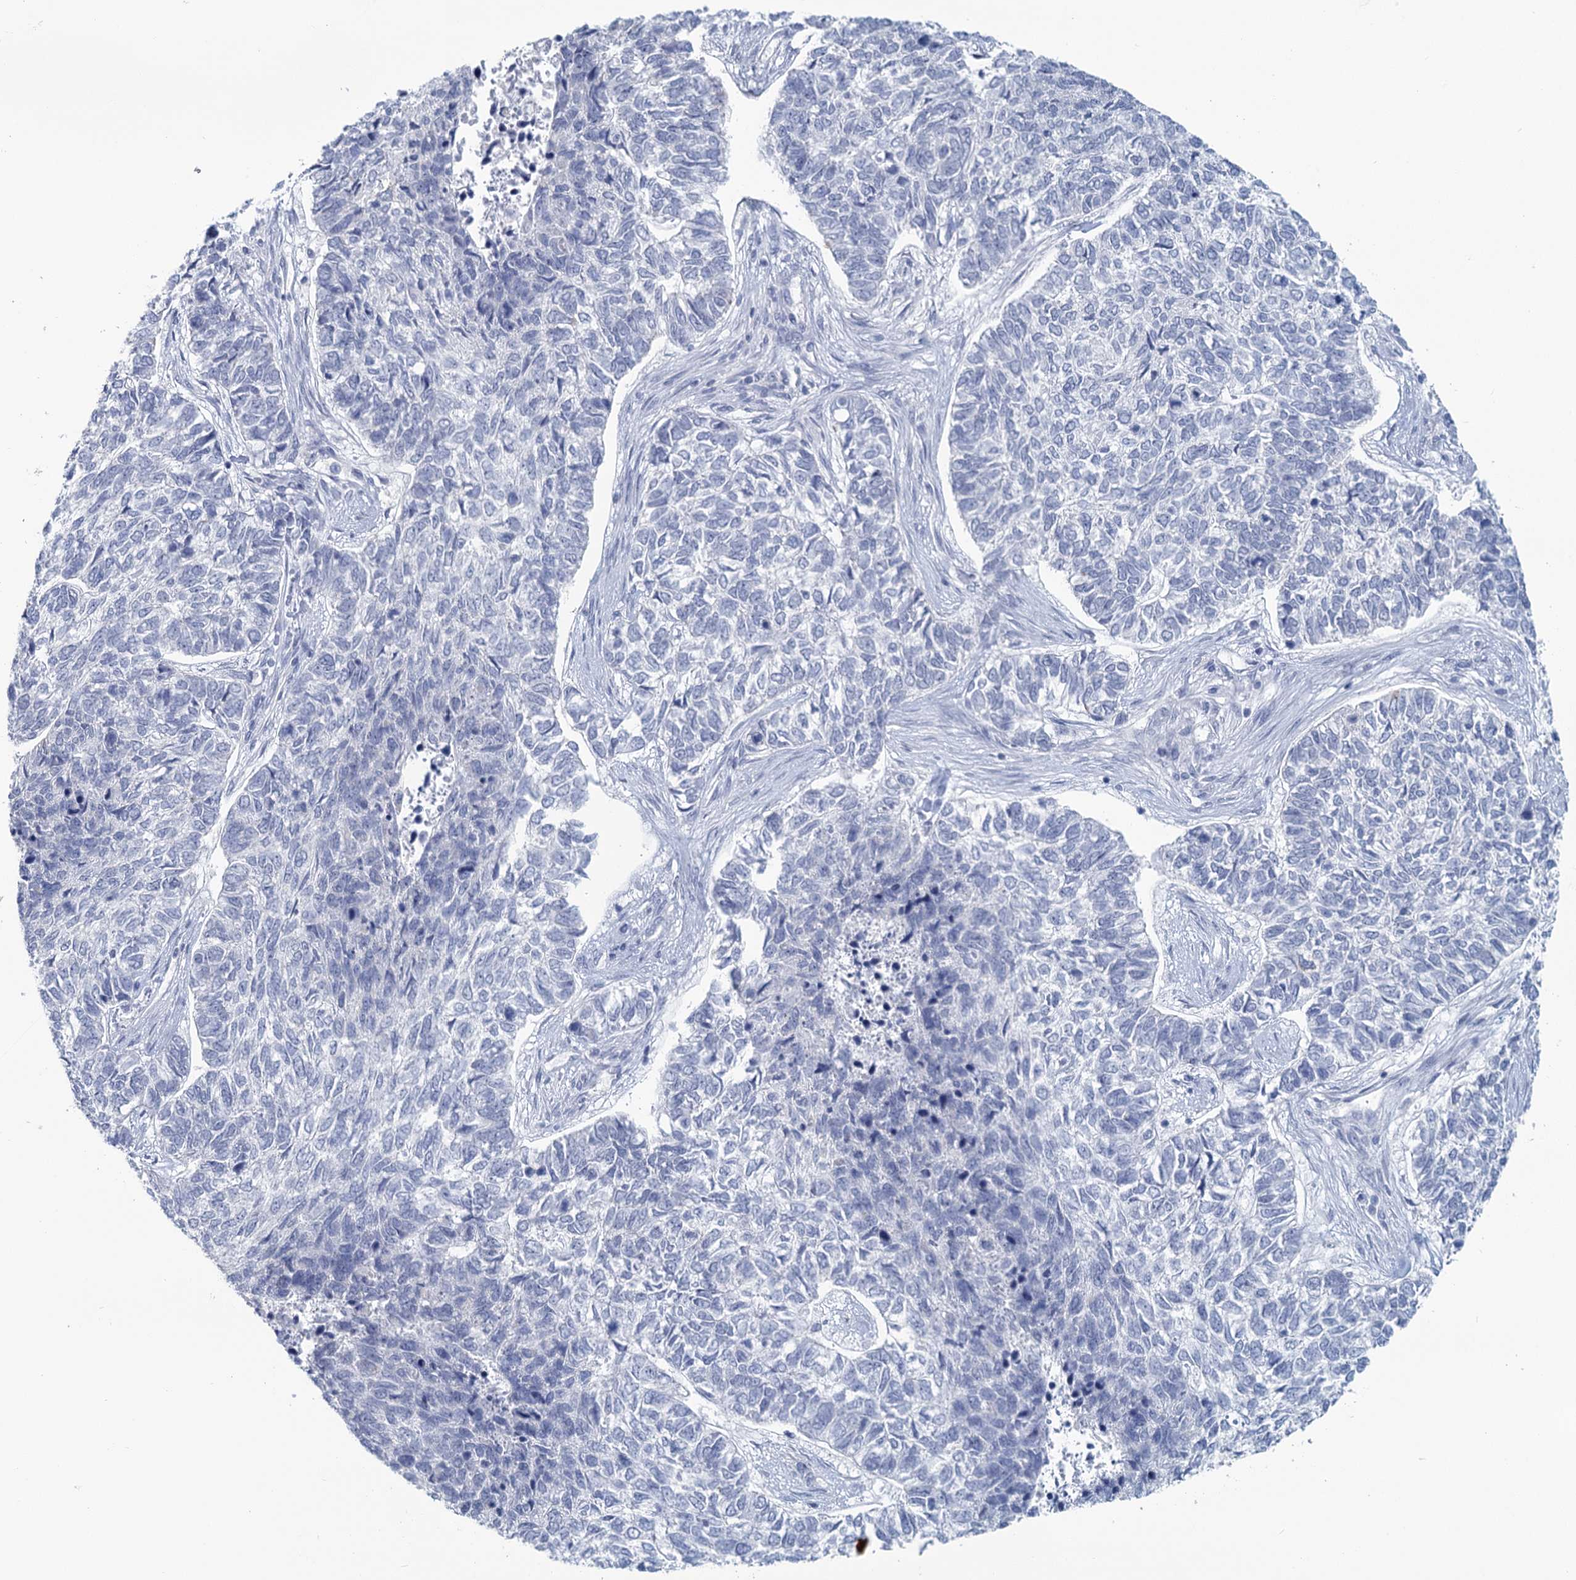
{"staining": {"intensity": "negative", "quantity": "none", "location": "none"}, "tissue": "skin cancer", "cell_type": "Tumor cells", "image_type": "cancer", "snomed": [{"axis": "morphology", "description": "Basal cell carcinoma"}, {"axis": "topography", "description": "Skin"}], "caption": "Immunohistochemical staining of human basal cell carcinoma (skin) demonstrates no significant staining in tumor cells.", "gene": "CHGA", "patient": {"sex": "female", "age": 65}}